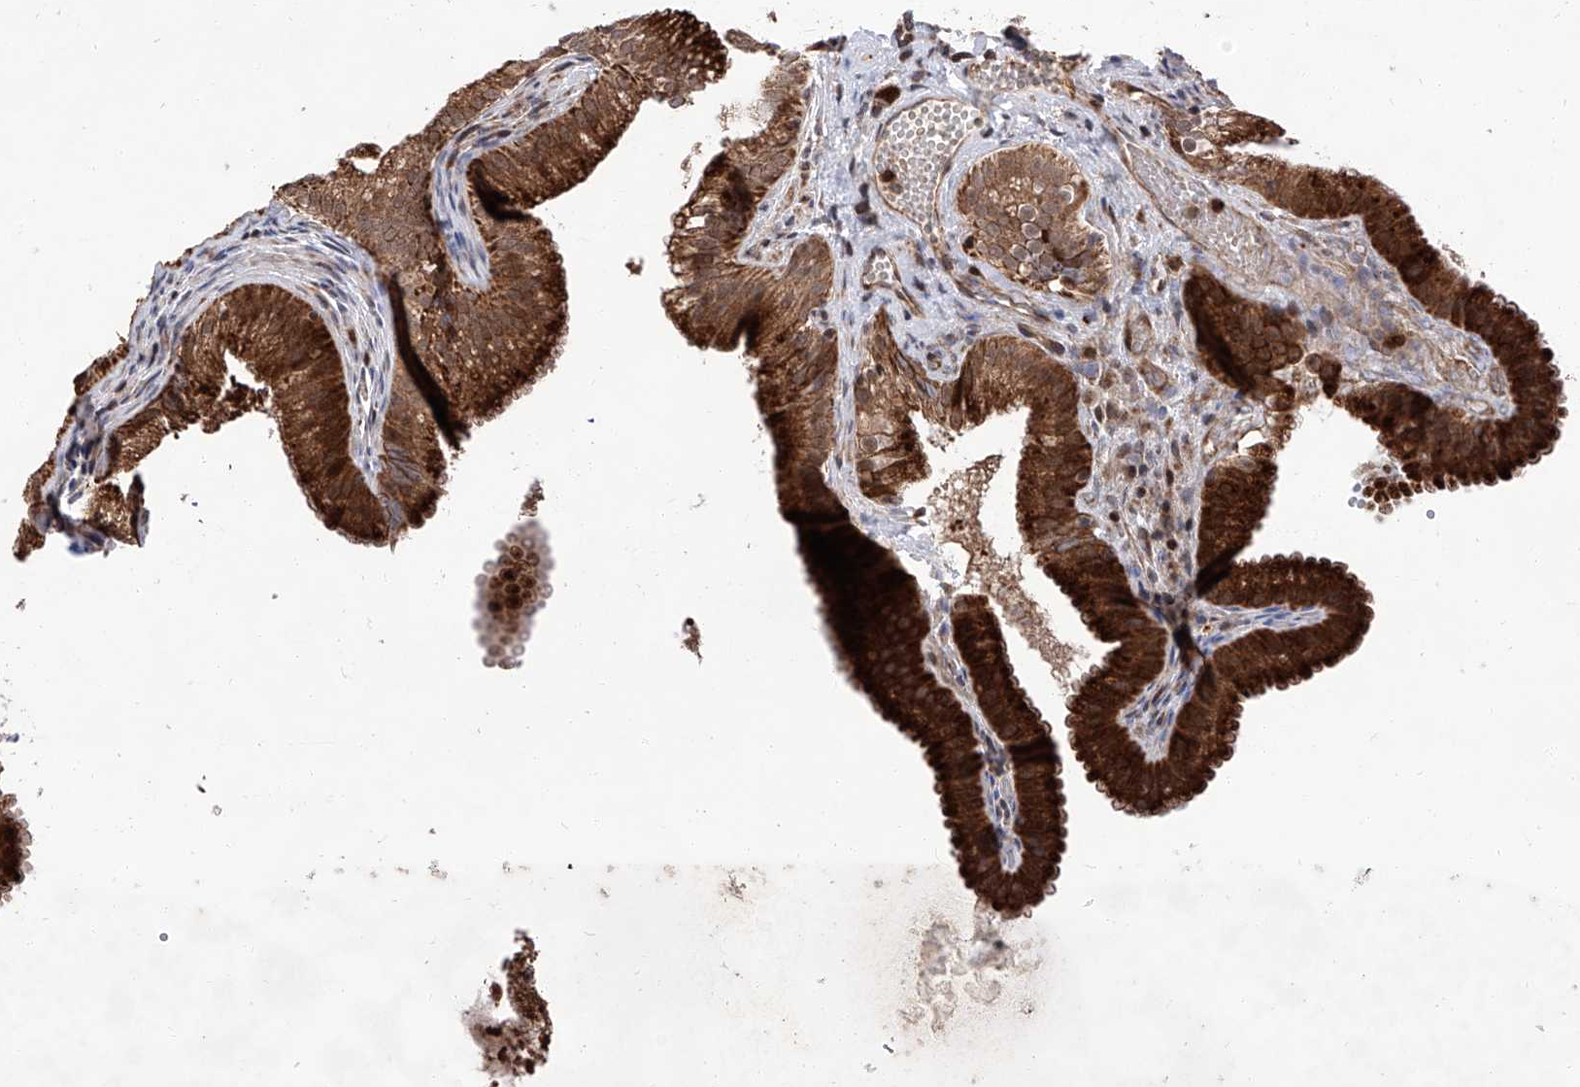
{"staining": {"intensity": "strong", "quantity": ">75%", "location": "cytoplasmic/membranous"}, "tissue": "gallbladder", "cell_type": "Glandular cells", "image_type": "normal", "snomed": [{"axis": "morphology", "description": "Normal tissue, NOS"}, {"axis": "topography", "description": "Gallbladder"}], "caption": "Immunohistochemical staining of benign gallbladder shows strong cytoplasmic/membranous protein staining in approximately >75% of glandular cells.", "gene": "FARP2", "patient": {"sex": "female", "age": 30}}